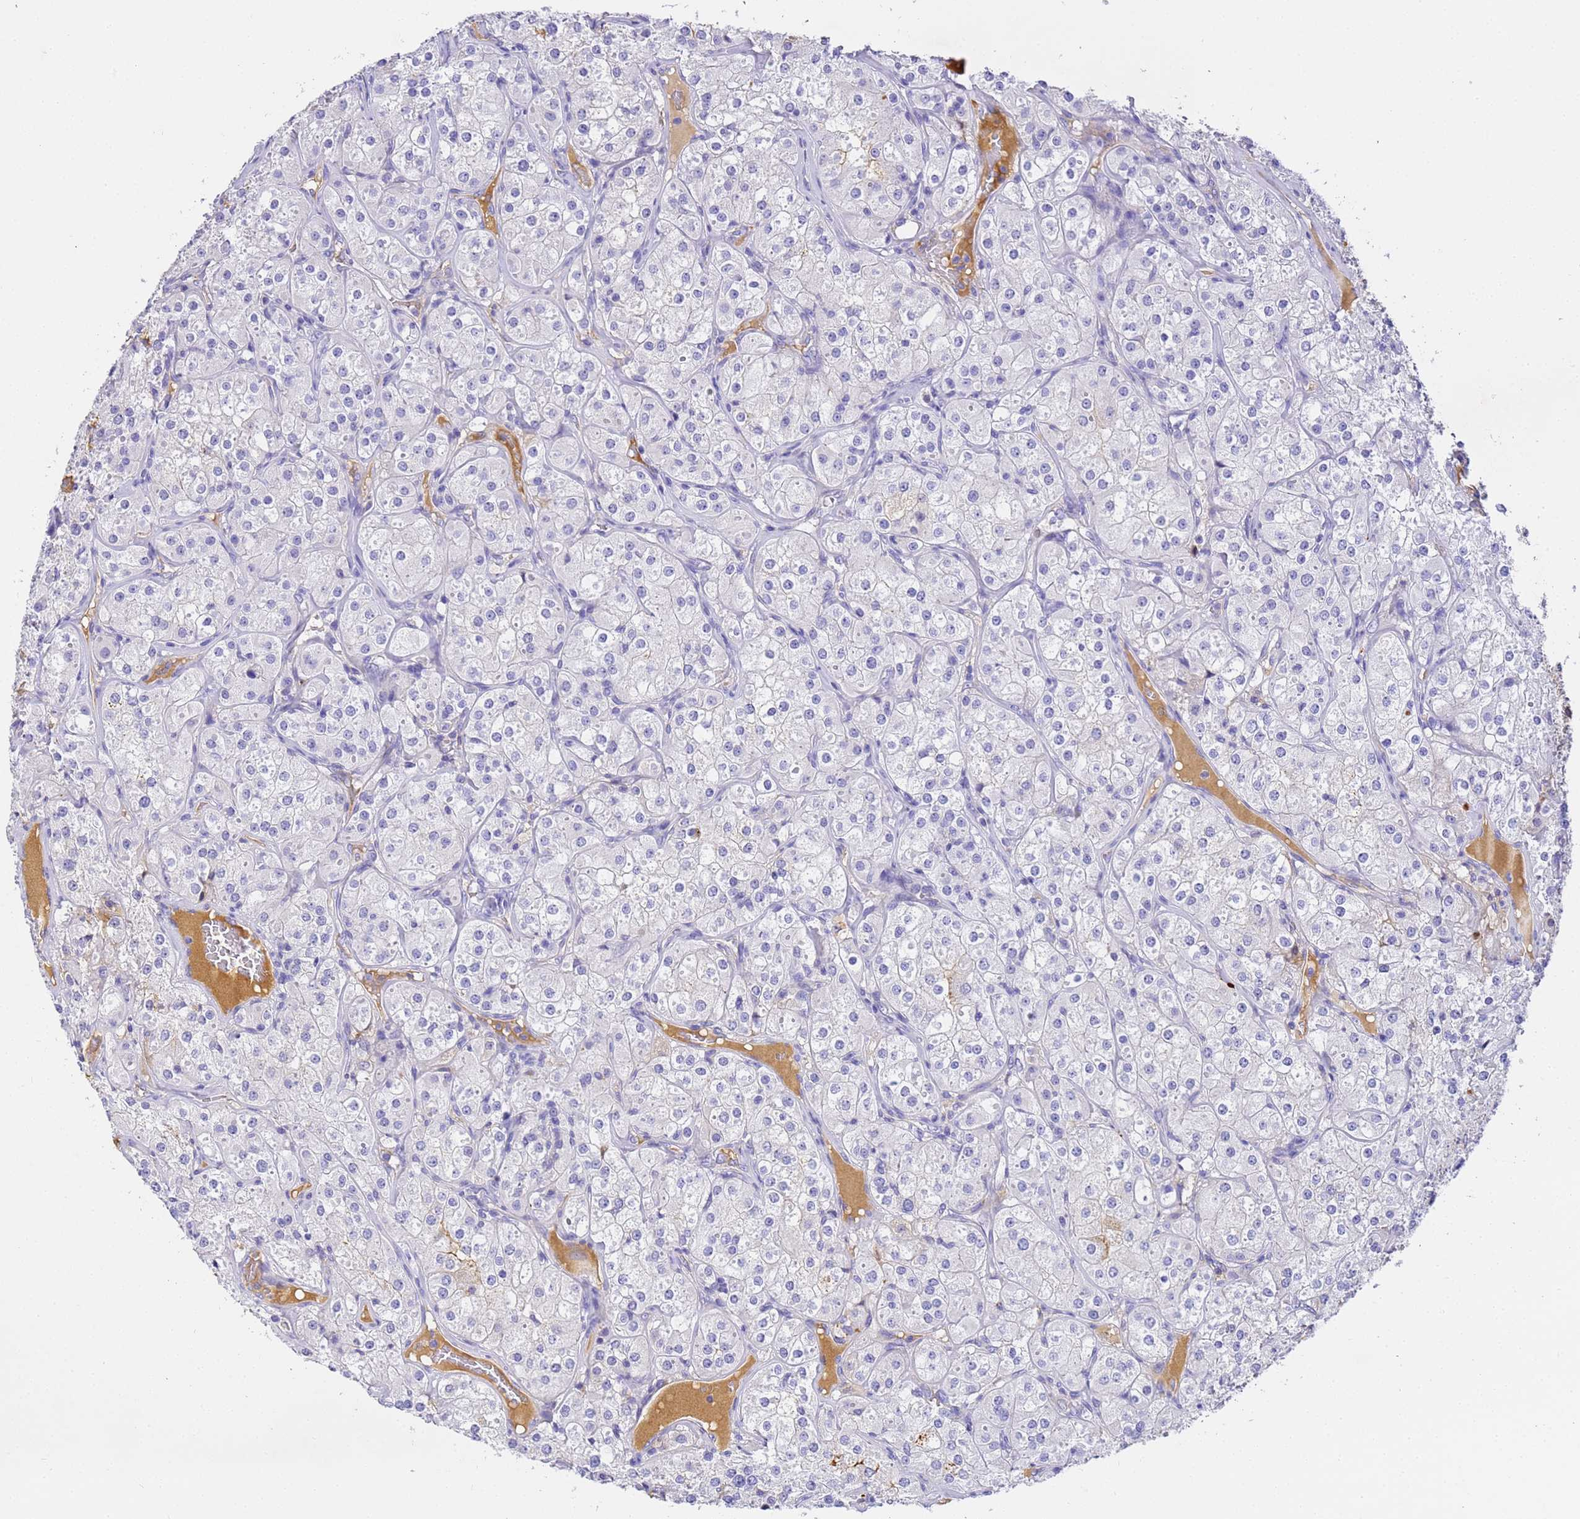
{"staining": {"intensity": "negative", "quantity": "none", "location": "none"}, "tissue": "renal cancer", "cell_type": "Tumor cells", "image_type": "cancer", "snomed": [{"axis": "morphology", "description": "Adenocarcinoma, NOS"}, {"axis": "topography", "description": "Kidney"}], "caption": "Immunohistochemistry photomicrograph of neoplastic tissue: renal cancer stained with DAB (3,3'-diaminobenzidine) shows no significant protein expression in tumor cells.", "gene": "CFHR2", "patient": {"sex": "male", "age": 77}}